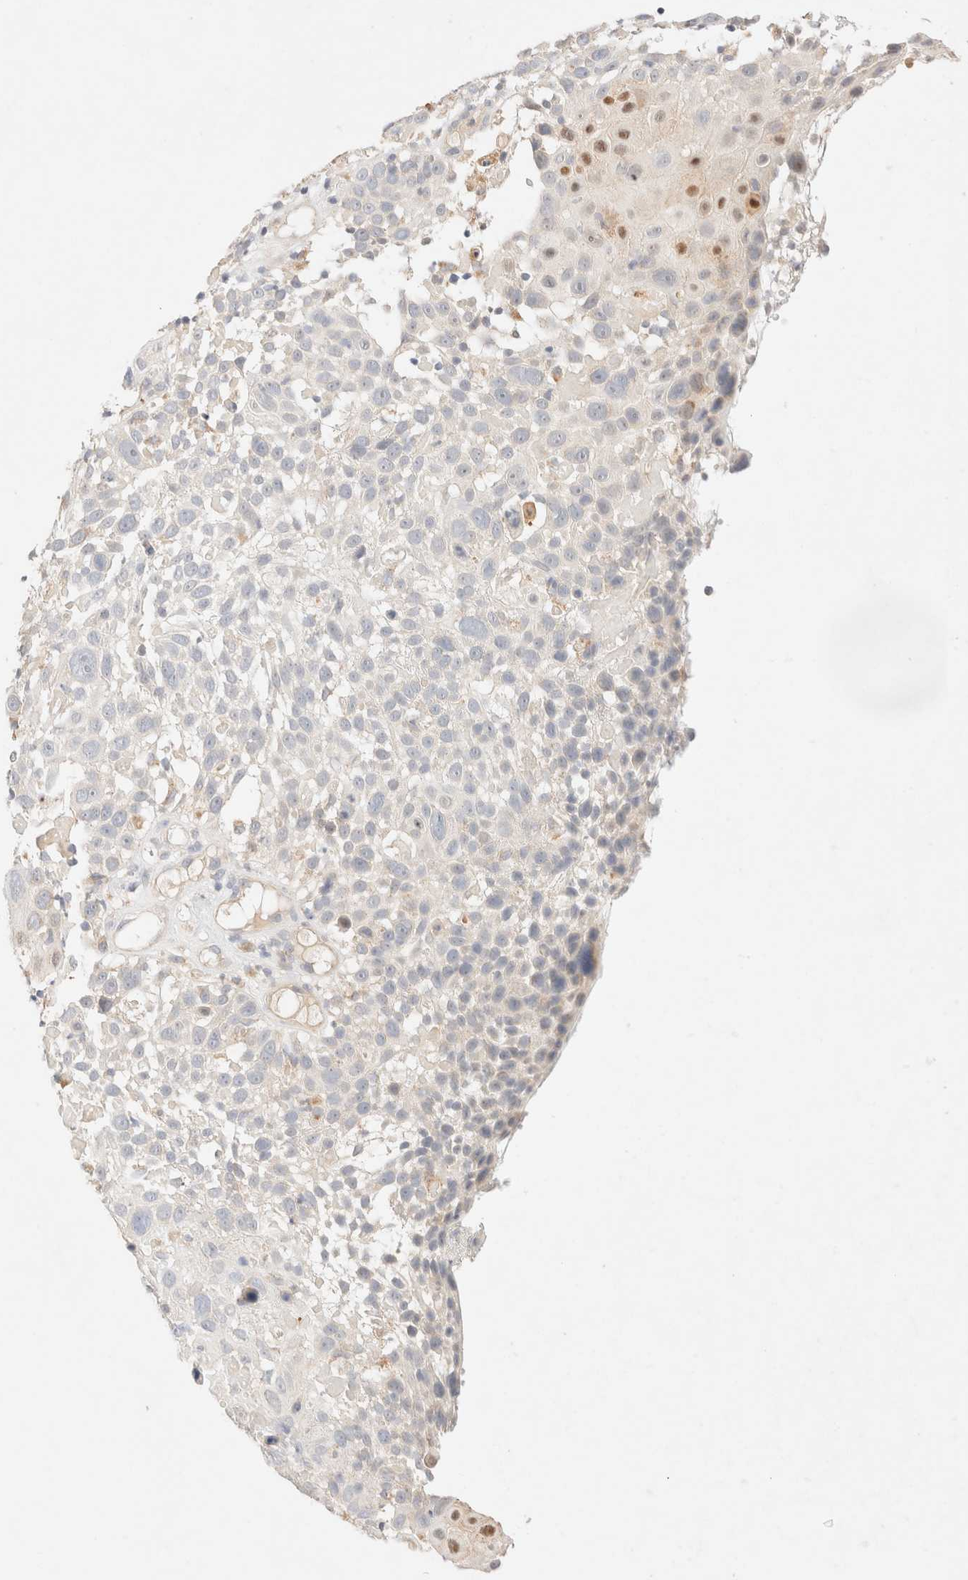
{"staining": {"intensity": "negative", "quantity": "none", "location": "none"}, "tissue": "cervical cancer", "cell_type": "Tumor cells", "image_type": "cancer", "snomed": [{"axis": "morphology", "description": "Squamous cell carcinoma, NOS"}, {"axis": "topography", "description": "Cervix"}], "caption": "The image displays no significant staining in tumor cells of cervical squamous cell carcinoma.", "gene": "SNTB1", "patient": {"sex": "female", "age": 74}}